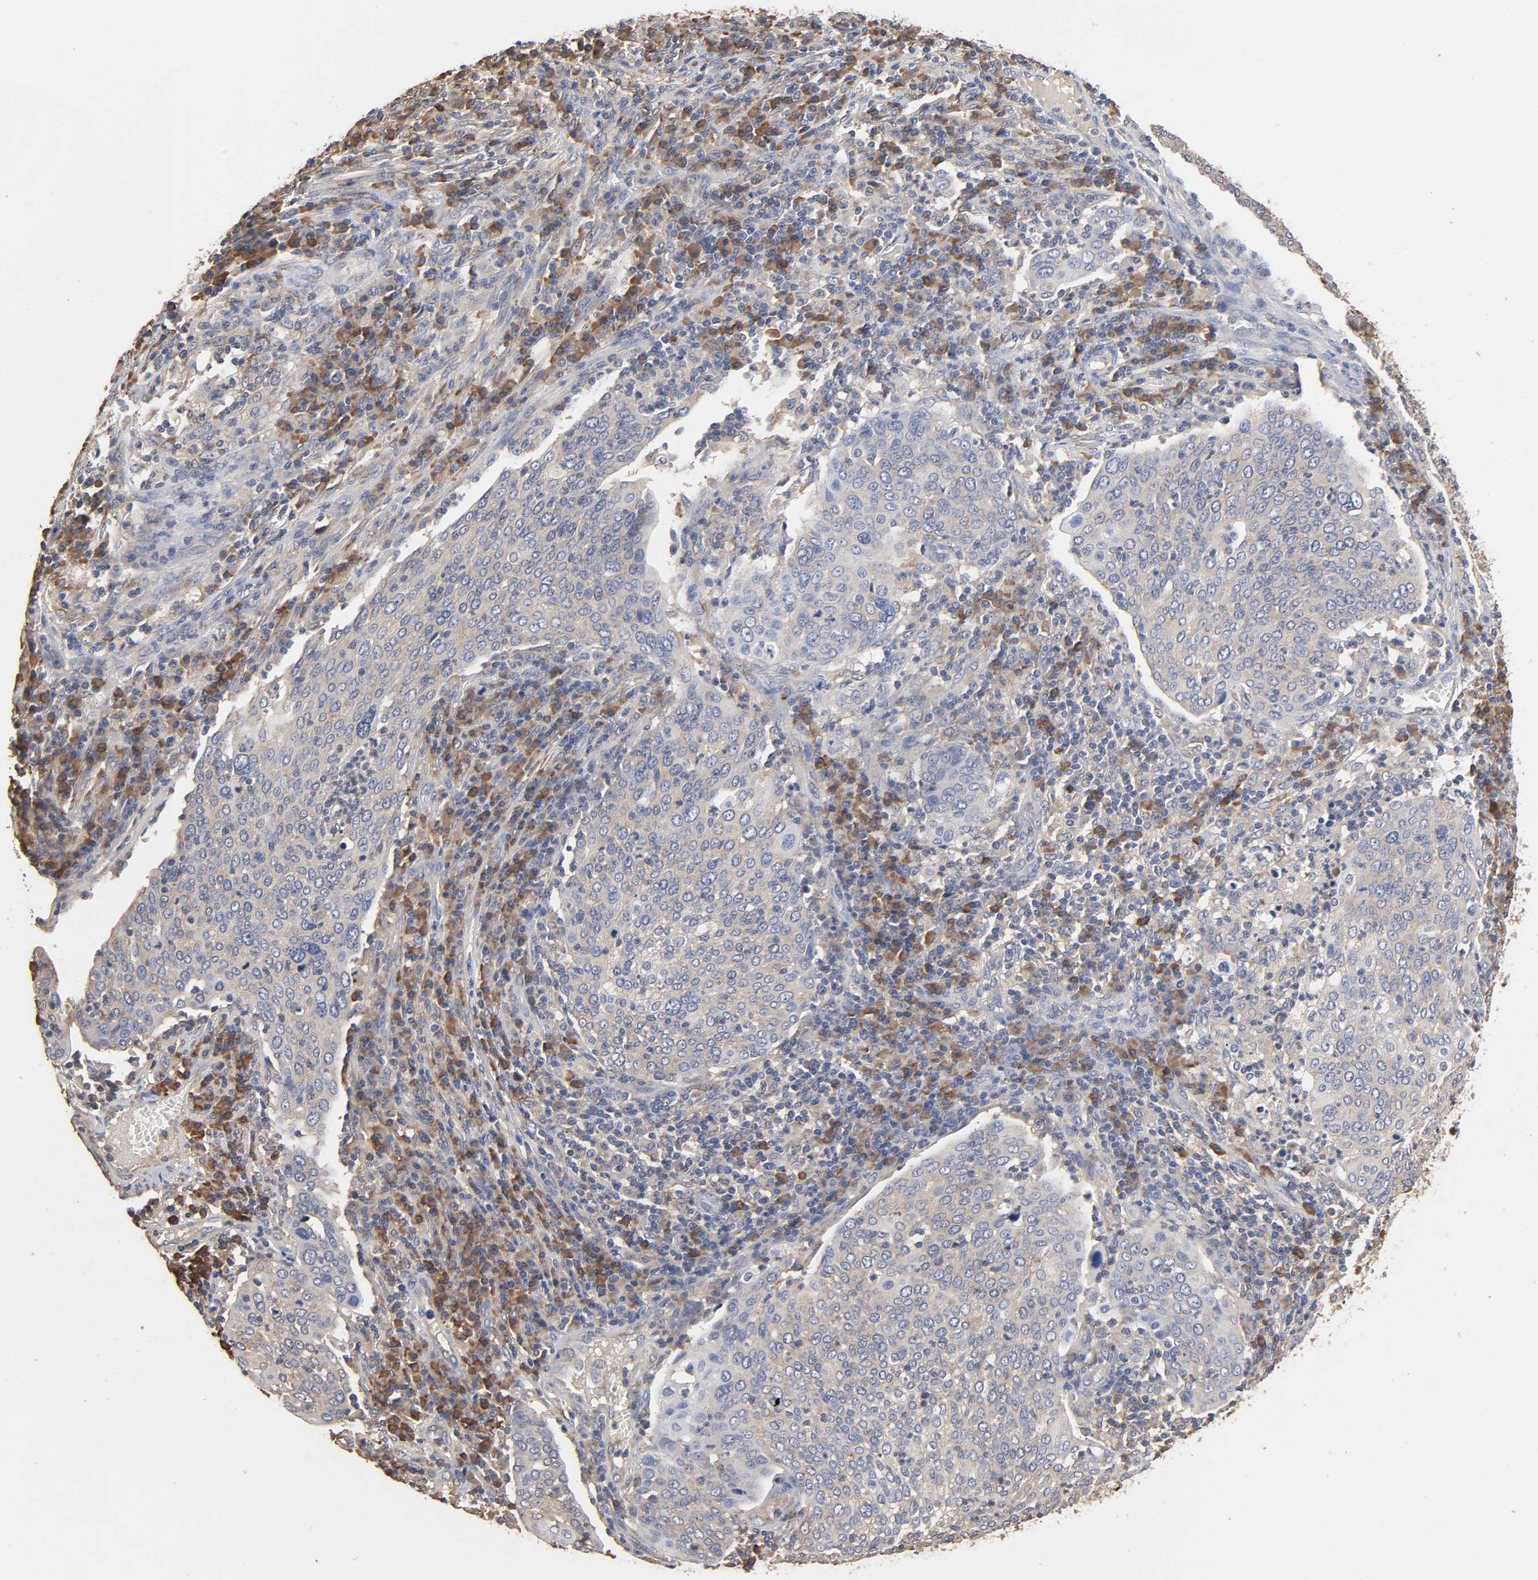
{"staining": {"intensity": "weak", "quantity": ">75%", "location": "cytoplasmic/membranous"}, "tissue": "cervical cancer", "cell_type": "Tumor cells", "image_type": "cancer", "snomed": [{"axis": "morphology", "description": "Squamous cell carcinoma, NOS"}, {"axis": "topography", "description": "Cervix"}], "caption": "The histopathology image shows staining of cervical cancer, revealing weak cytoplasmic/membranous protein positivity (brown color) within tumor cells. (Stains: DAB (3,3'-diaminobenzidine) in brown, nuclei in blue, Microscopy: brightfield microscopy at high magnification).", "gene": "EIF4G2", "patient": {"sex": "female", "age": 40}}